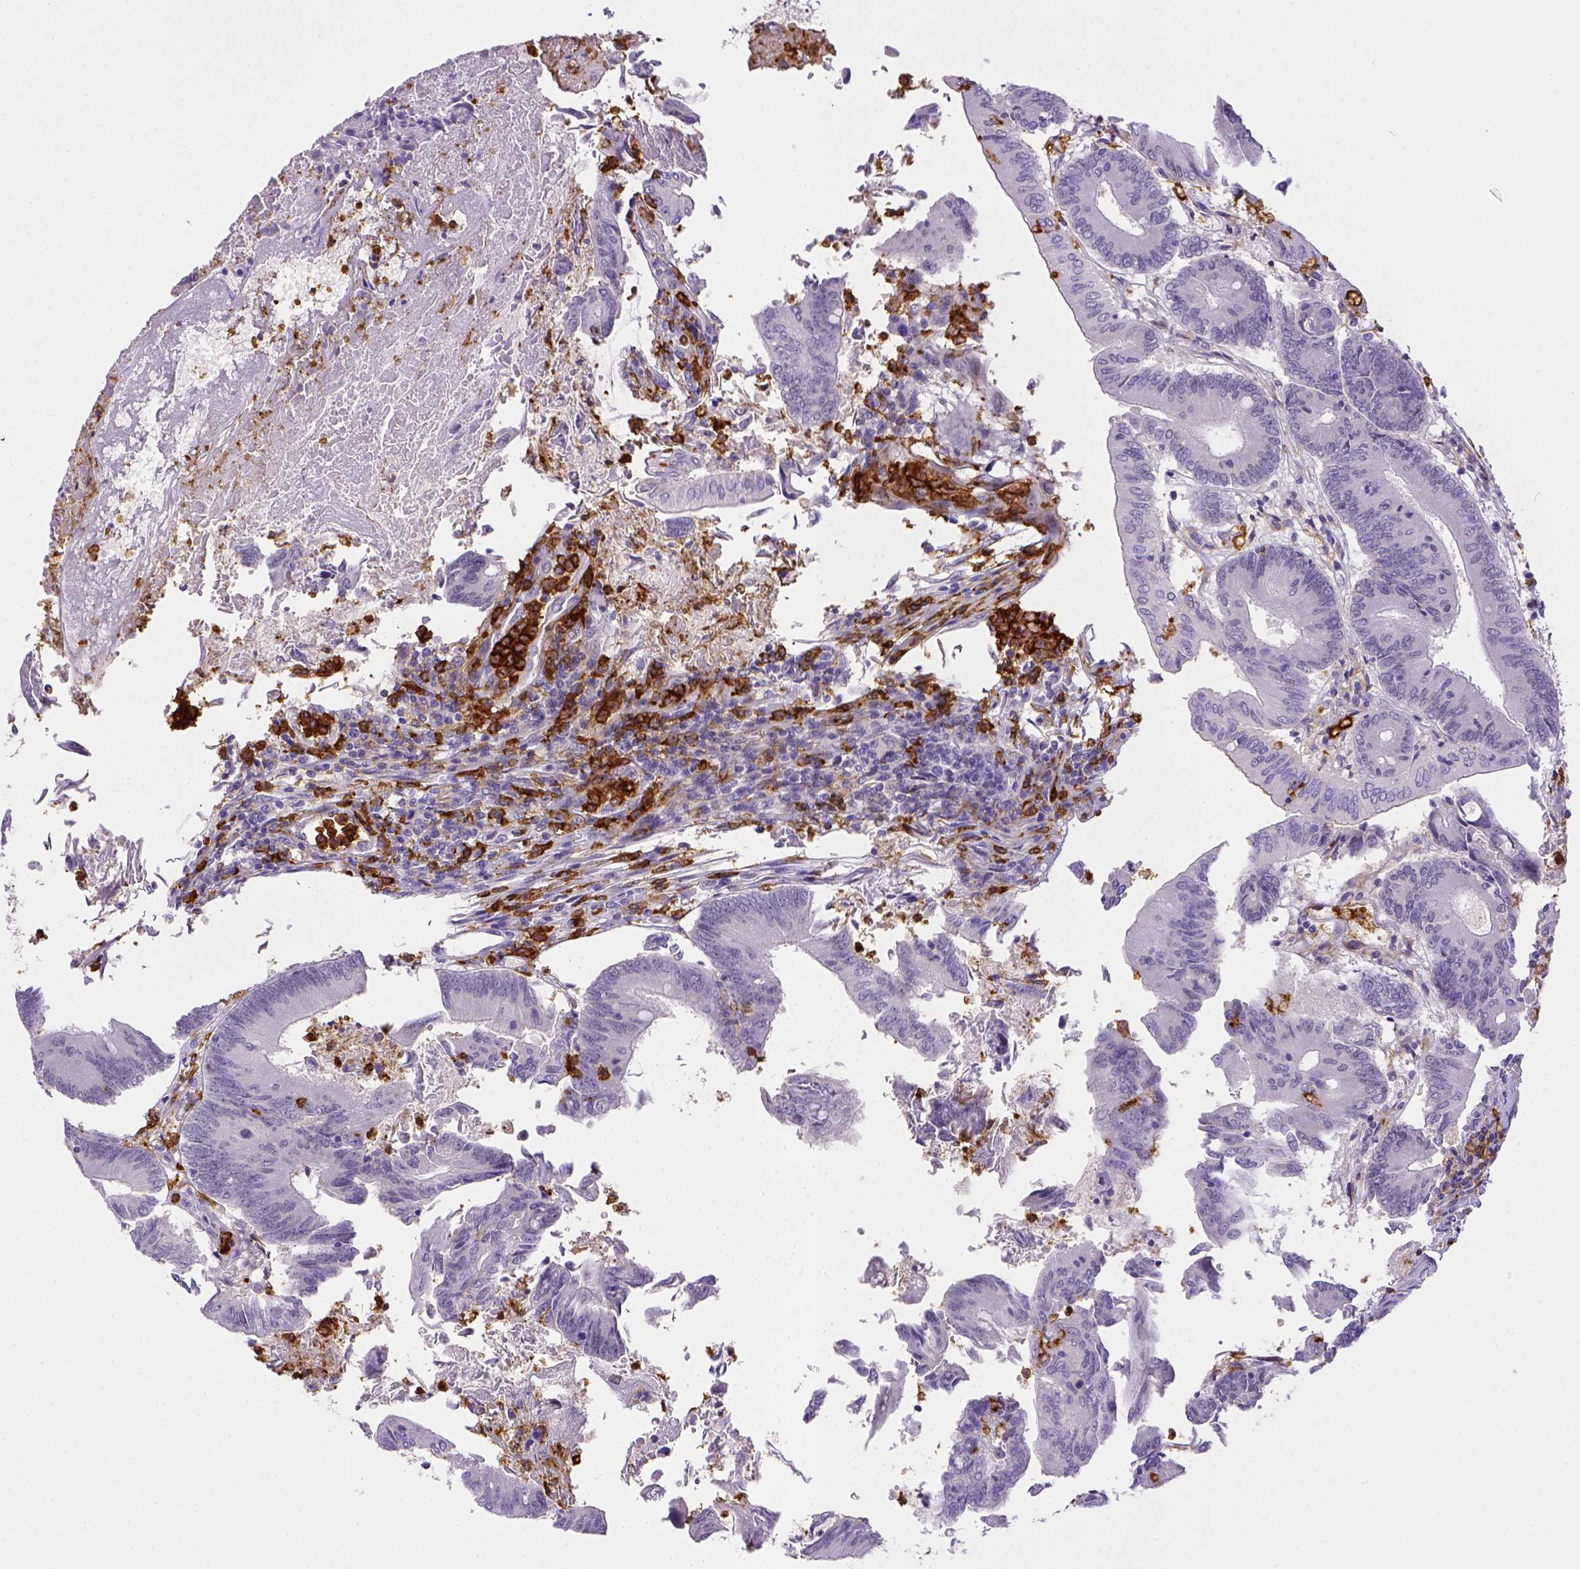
{"staining": {"intensity": "negative", "quantity": "none", "location": "none"}, "tissue": "colorectal cancer", "cell_type": "Tumor cells", "image_type": "cancer", "snomed": [{"axis": "morphology", "description": "Adenocarcinoma, NOS"}, {"axis": "topography", "description": "Colon"}], "caption": "This histopathology image is of colorectal cancer (adenocarcinoma) stained with IHC to label a protein in brown with the nuclei are counter-stained blue. There is no positivity in tumor cells.", "gene": "ITGAM", "patient": {"sex": "female", "age": 70}}